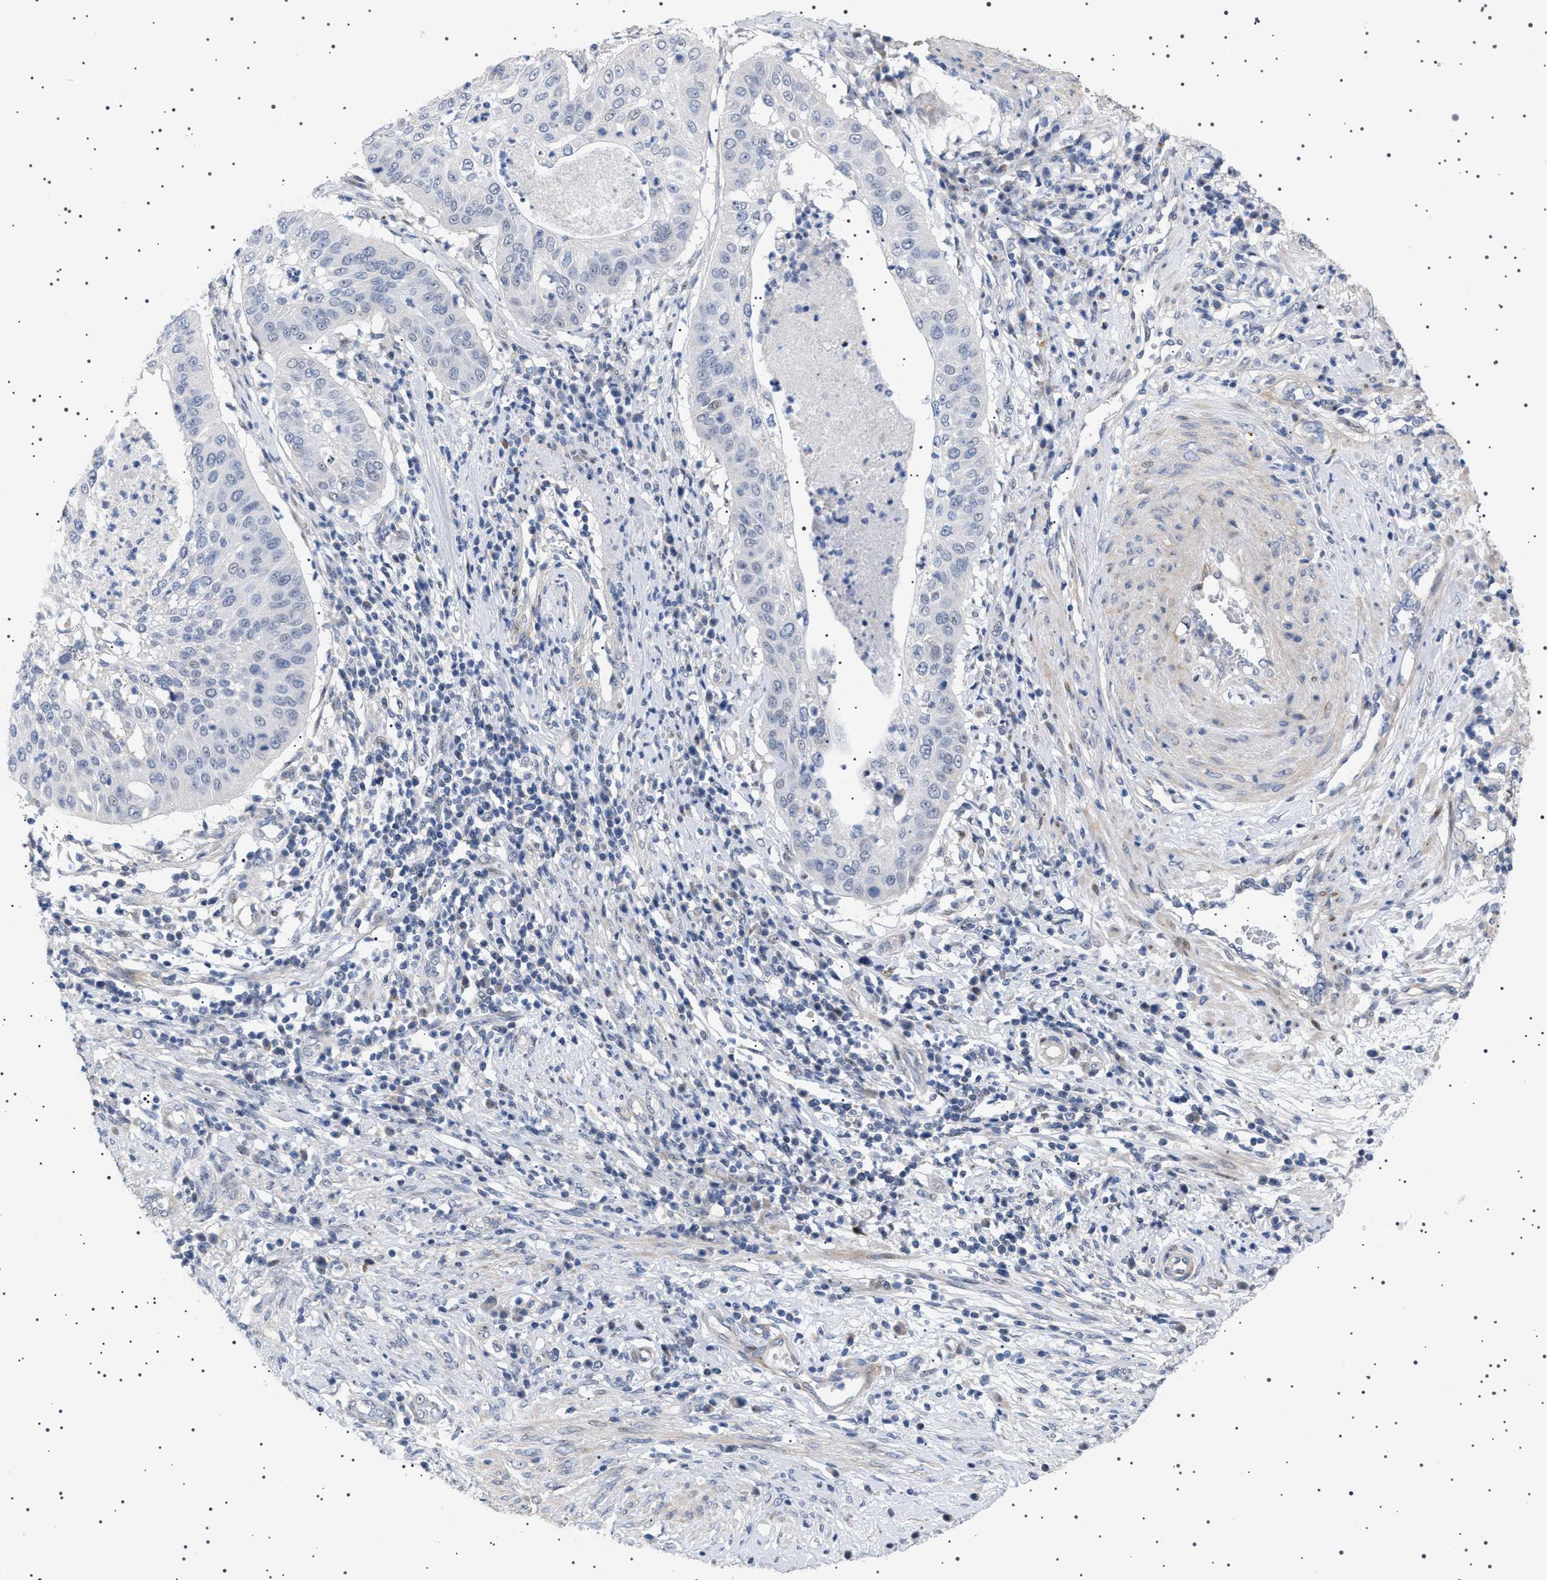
{"staining": {"intensity": "negative", "quantity": "none", "location": "none"}, "tissue": "cervical cancer", "cell_type": "Tumor cells", "image_type": "cancer", "snomed": [{"axis": "morphology", "description": "Normal tissue, NOS"}, {"axis": "morphology", "description": "Squamous cell carcinoma, NOS"}, {"axis": "topography", "description": "Cervix"}], "caption": "Tumor cells show no significant staining in cervical squamous cell carcinoma.", "gene": "HTR1A", "patient": {"sex": "female", "age": 39}}